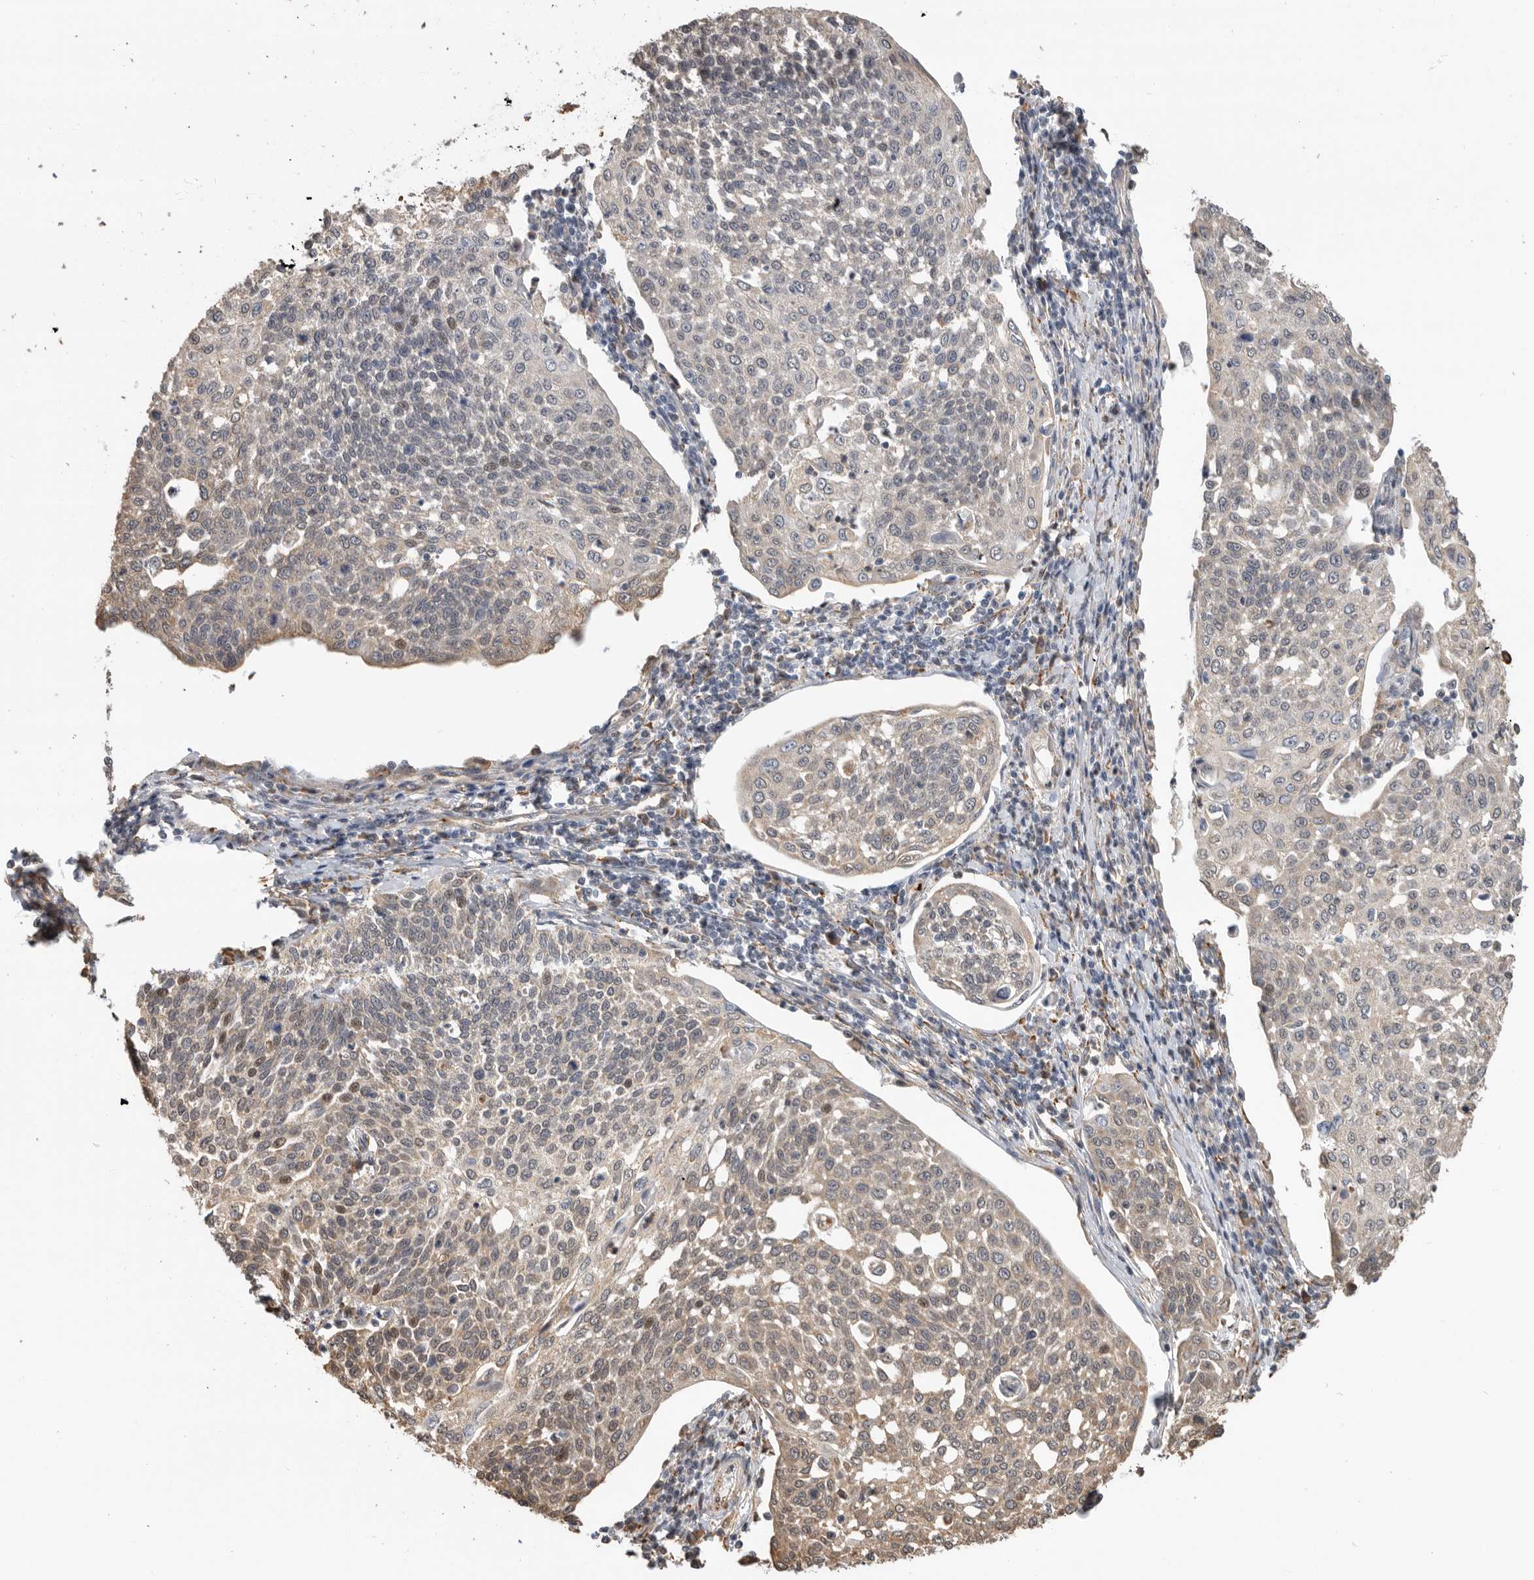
{"staining": {"intensity": "weak", "quantity": "<25%", "location": "cytoplasmic/membranous,nuclear"}, "tissue": "cervical cancer", "cell_type": "Tumor cells", "image_type": "cancer", "snomed": [{"axis": "morphology", "description": "Squamous cell carcinoma, NOS"}, {"axis": "topography", "description": "Cervix"}], "caption": "This image is of cervical cancer stained with IHC to label a protein in brown with the nuclei are counter-stained blue. There is no staining in tumor cells.", "gene": "CDC42BPB", "patient": {"sex": "female", "age": 34}}